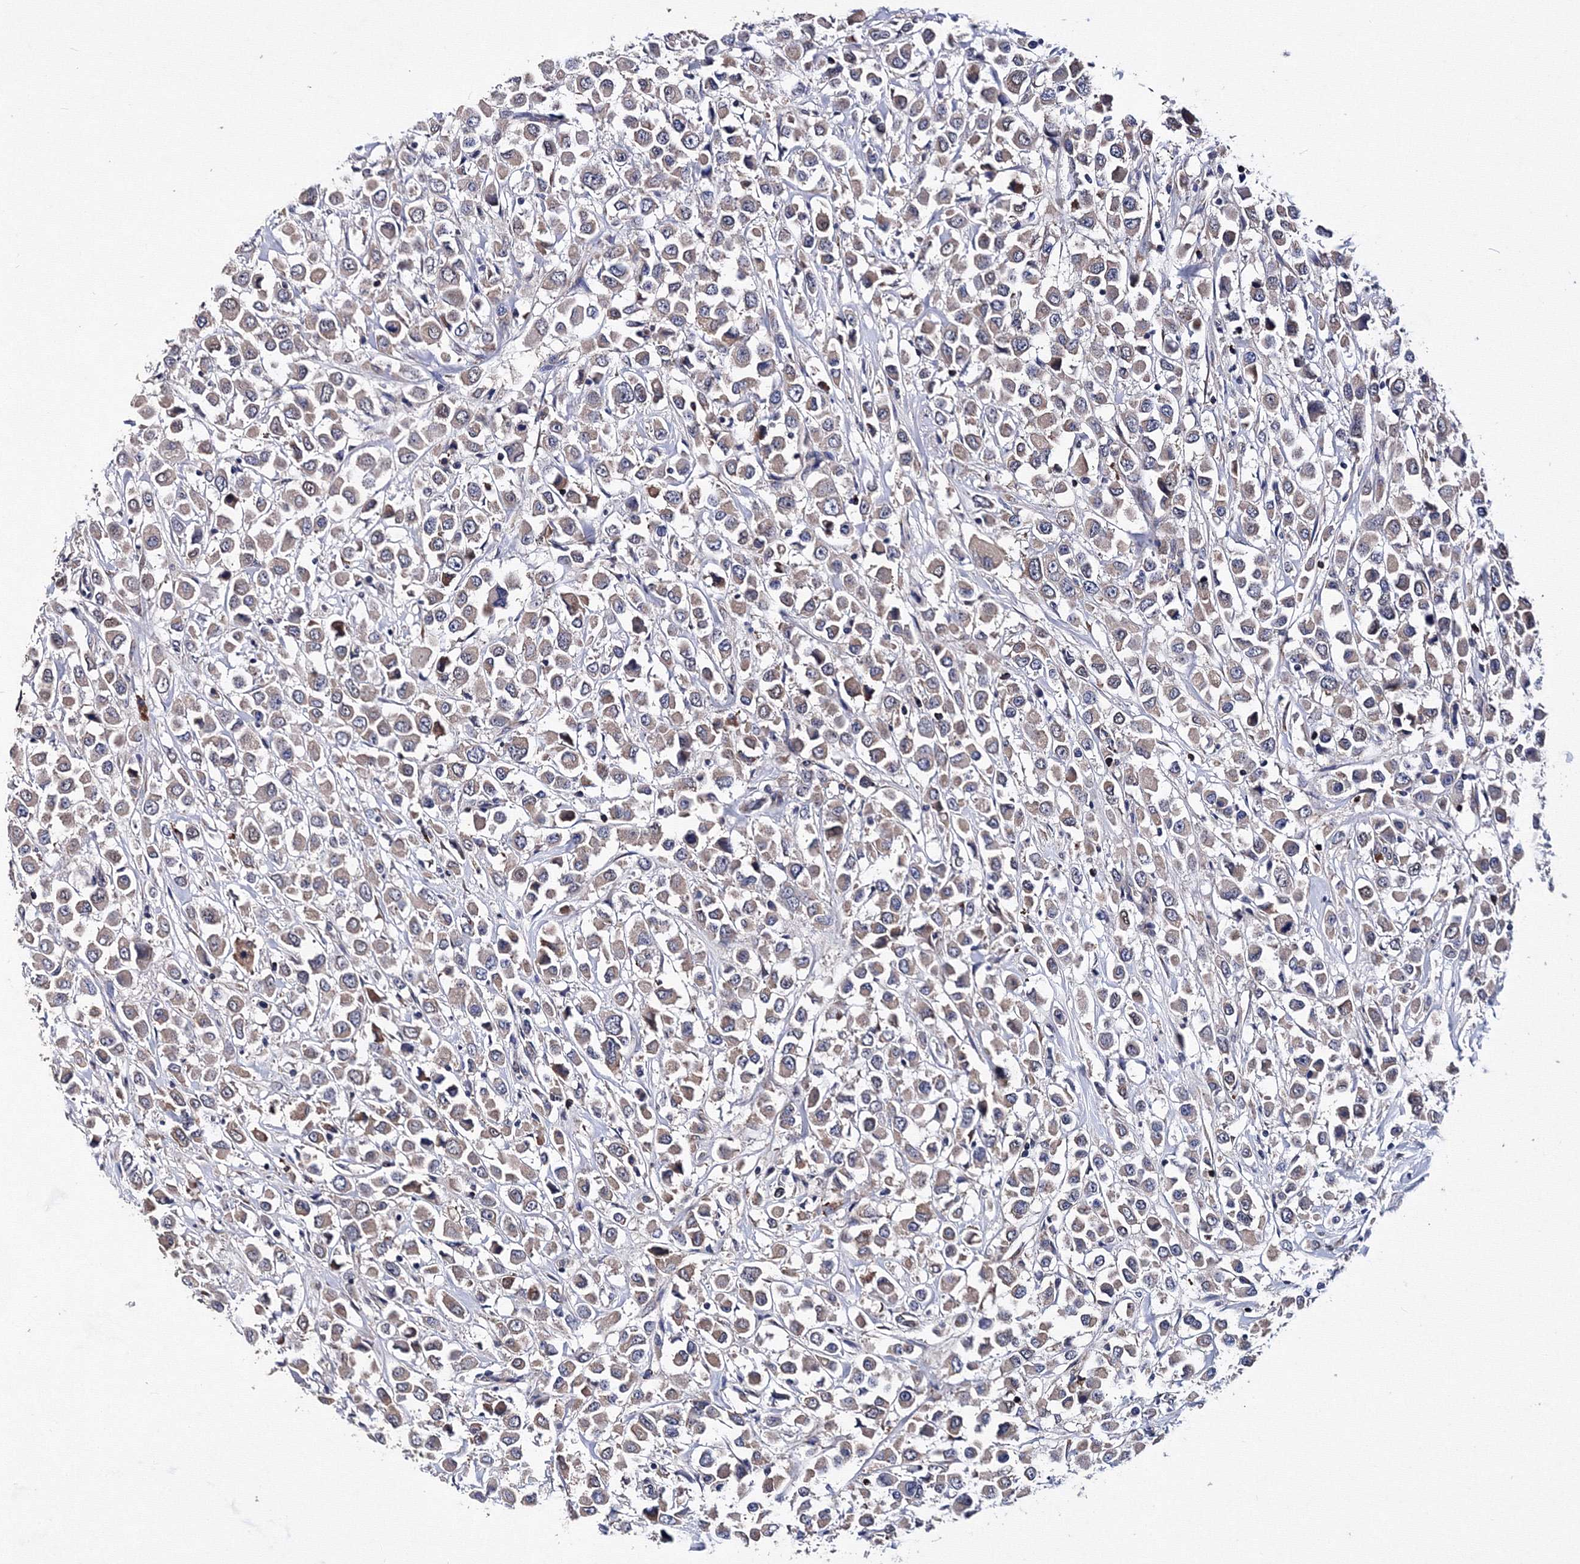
{"staining": {"intensity": "weak", "quantity": ">75%", "location": "cytoplasmic/membranous"}, "tissue": "breast cancer", "cell_type": "Tumor cells", "image_type": "cancer", "snomed": [{"axis": "morphology", "description": "Duct carcinoma"}, {"axis": "topography", "description": "Breast"}], "caption": "Human breast intraductal carcinoma stained with a brown dye displays weak cytoplasmic/membranous positive staining in about >75% of tumor cells.", "gene": "PHYKPL", "patient": {"sex": "female", "age": 61}}